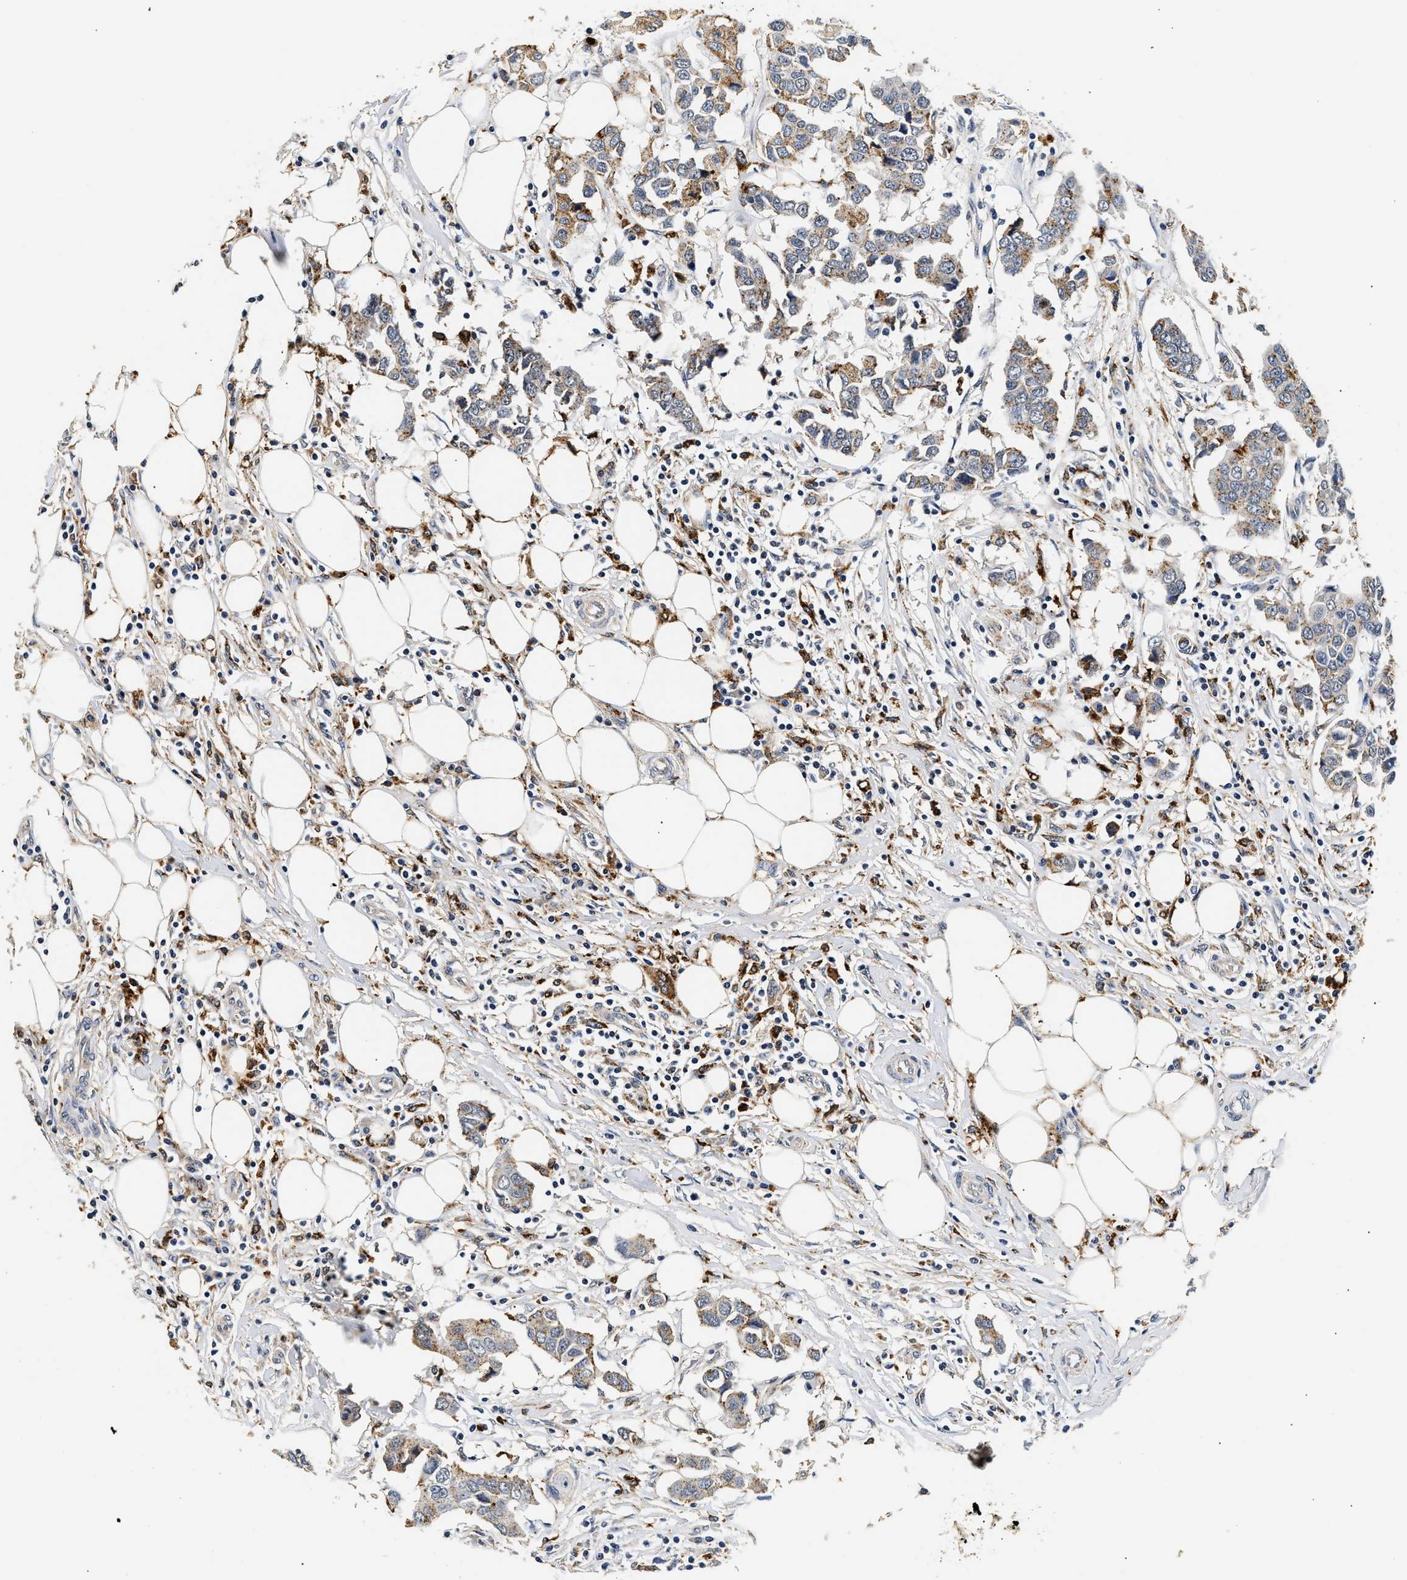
{"staining": {"intensity": "moderate", "quantity": "25%-75%", "location": "cytoplasmic/membranous"}, "tissue": "breast cancer", "cell_type": "Tumor cells", "image_type": "cancer", "snomed": [{"axis": "morphology", "description": "Duct carcinoma"}, {"axis": "topography", "description": "Breast"}], "caption": "Protein staining shows moderate cytoplasmic/membranous staining in approximately 25%-75% of tumor cells in breast cancer.", "gene": "SMU1", "patient": {"sex": "female", "age": 80}}